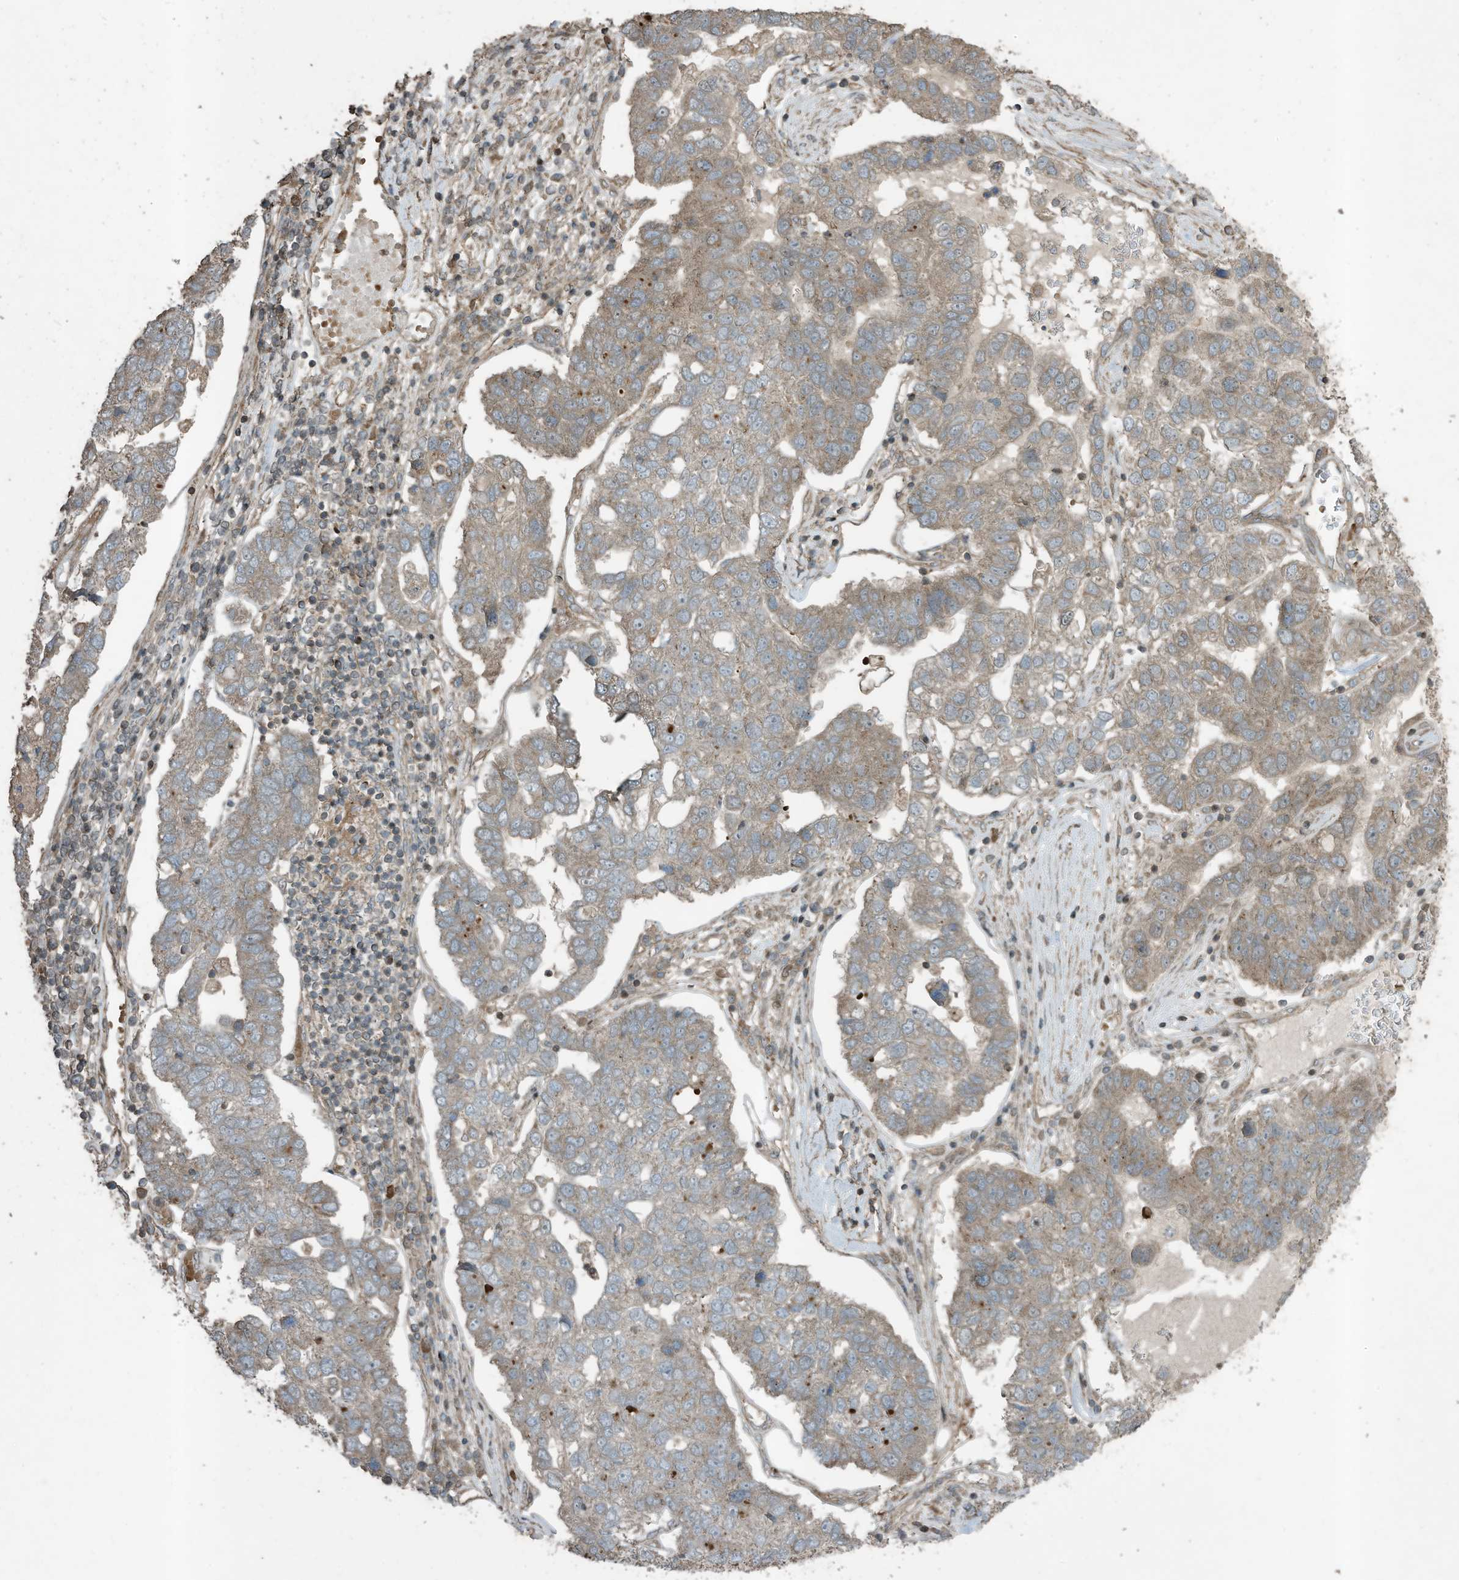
{"staining": {"intensity": "weak", "quantity": ">75%", "location": "cytoplasmic/membranous"}, "tissue": "pancreatic cancer", "cell_type": "Tumor cells", "image_type": "cancer", "snomed": [{"axis": "morphology", "description": "Adenocarcinoma, NOS"}, {"axis": "topography", "description": "Pancreas"}], "caption": "Protein expression analysis of pancreatic cancer demonstrates weak cytoplasmic/membranous positivity in about >75% of tumor cells.", "gene": "ZNF653", "patient": {"sex": "female", "age": 61}}